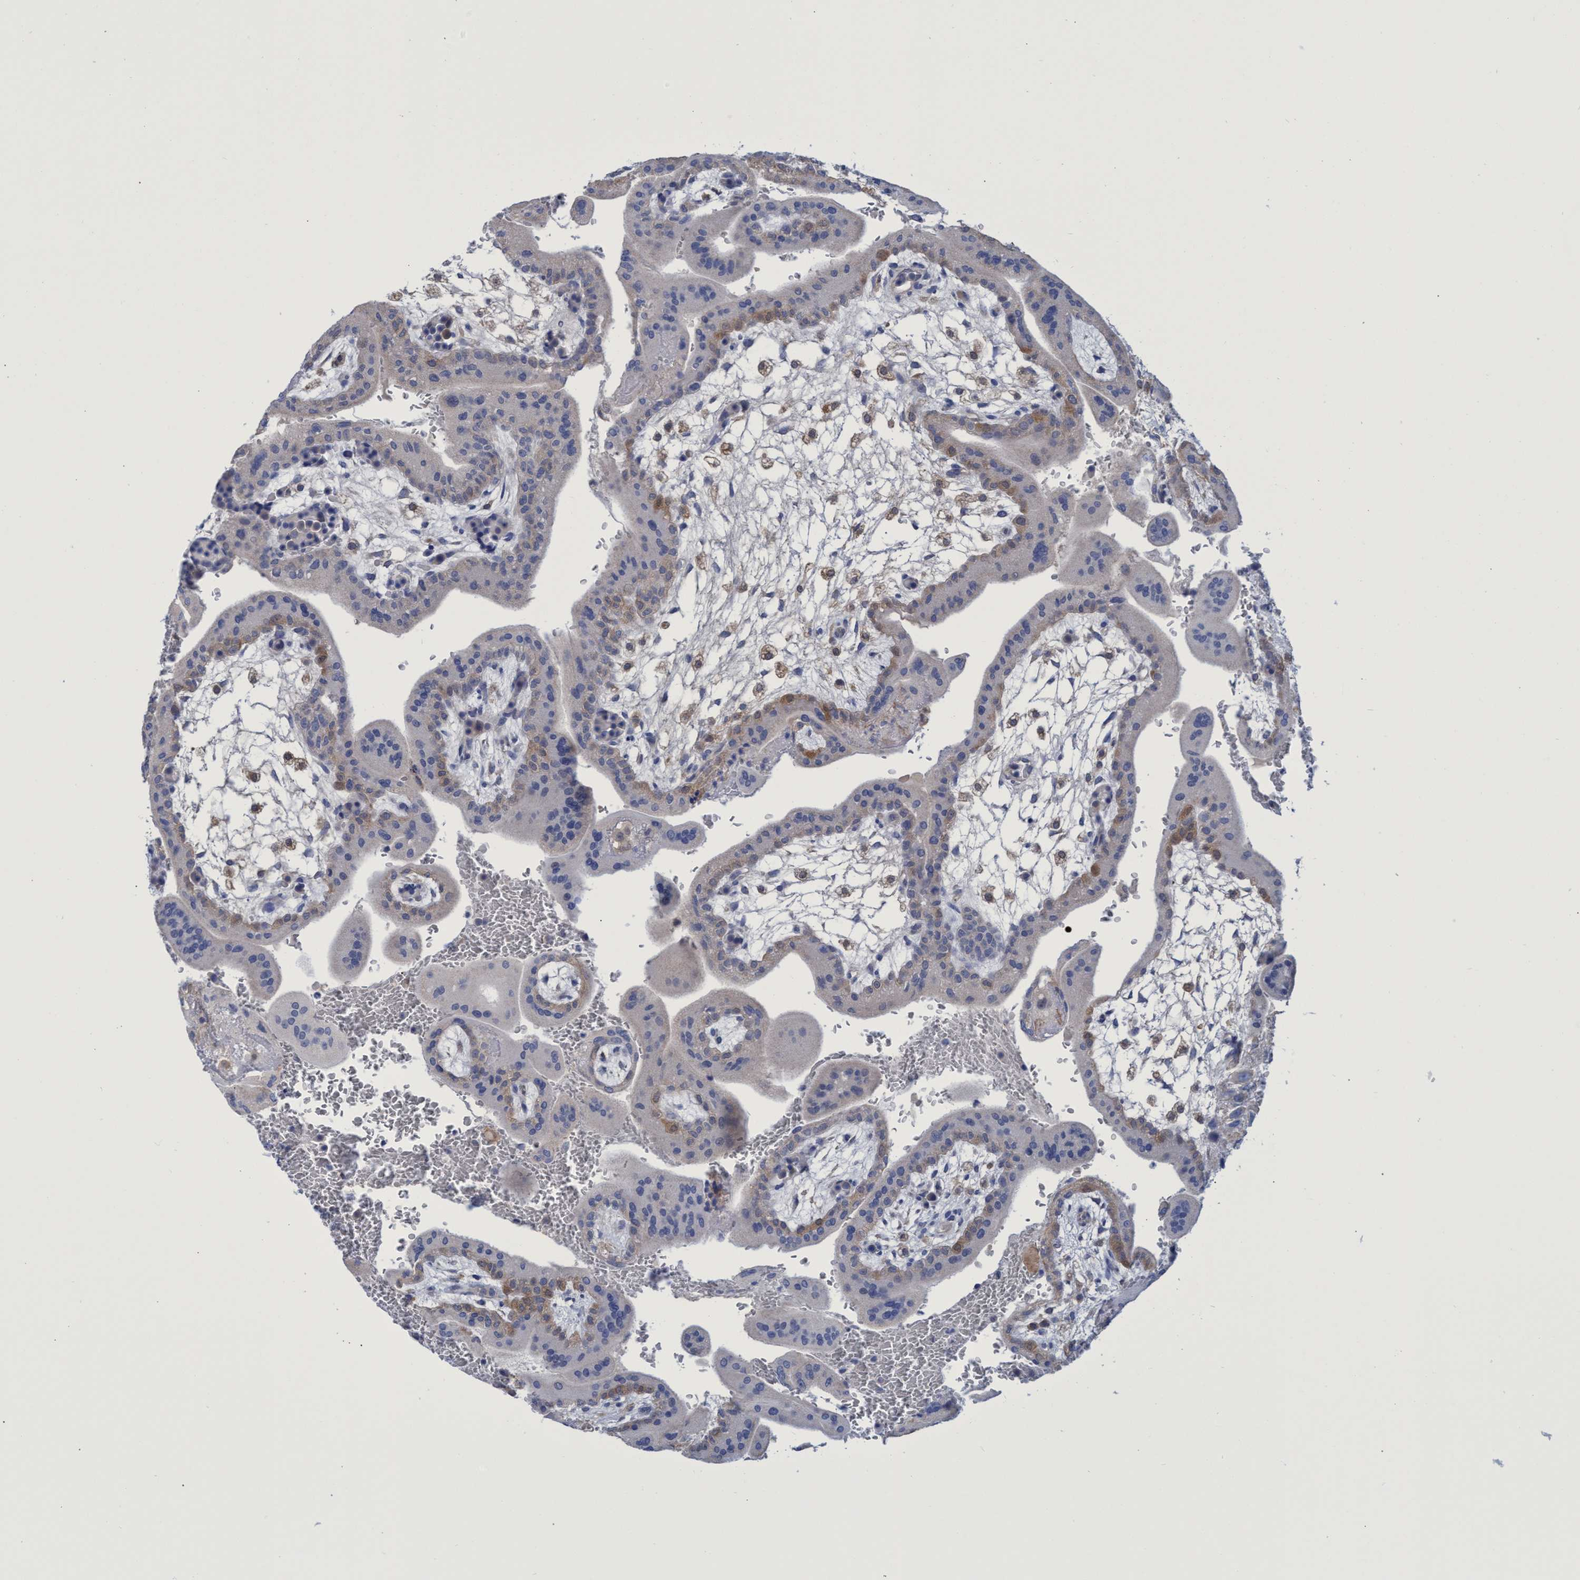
{"staining": {"intensity": "moderate", "quantity": "<25%", "location": "cytoplasmic/membranous"}, "tissue": "placenta", "cell_type": "Trophoblastic cells", "image_type": "normal", "snomed": [{"axis": "morphology", "description": "Normal tissue, NOS"}, {"axis": "topography", "description": "Placenta"}], "caption": "An image of placenta stained for a protein displays moderate cytoplasmic/membranous brown staining in trophoblastic cells.", "gene": "PNPO", "patient": {"sex": "female", "age": 35}}